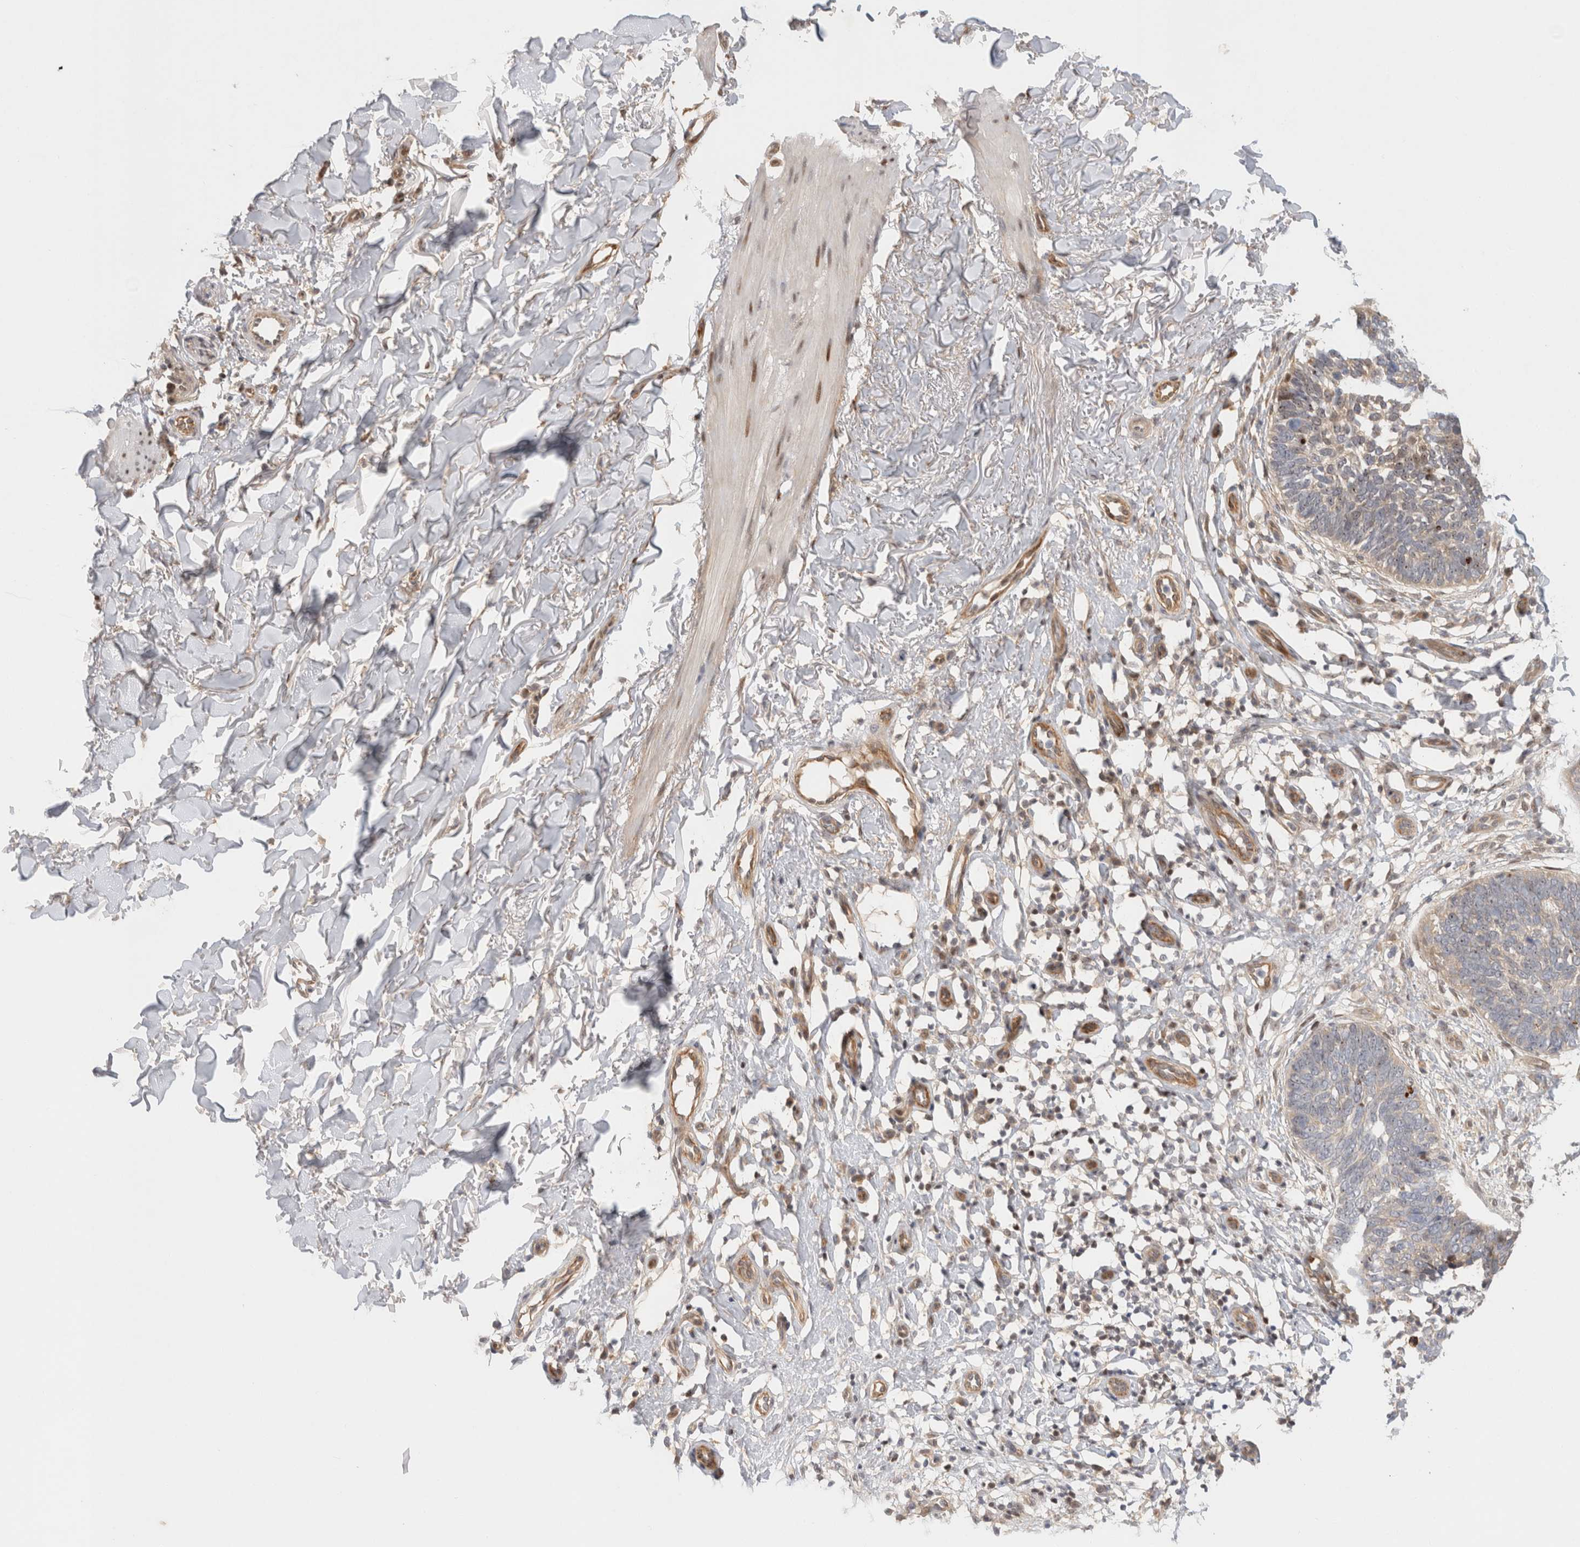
{"staining": {"intensity": "weak", "quantity": "25%-75%", "location": "cytoplasmic/membranous,nuclear"}, "tissue": "skin cancer", "cell_type": "Tumor cells", "image_type": "cancer", "snomed": [{"axis": "morphology", "description": "Normal tissue, NOS"}, {"axis": "morphology", "description": "Basal cell carcinoma"}, {"axis": "topography", "description": "Skin"}], "caption": "A brown stain shows weak cytoplasmic/membranous and nuclear expression of a protein in basal cell carcinoma (skin) tumor cells.", "gene": "TCF4", "patient": {"sex": "male", "age": 77}}